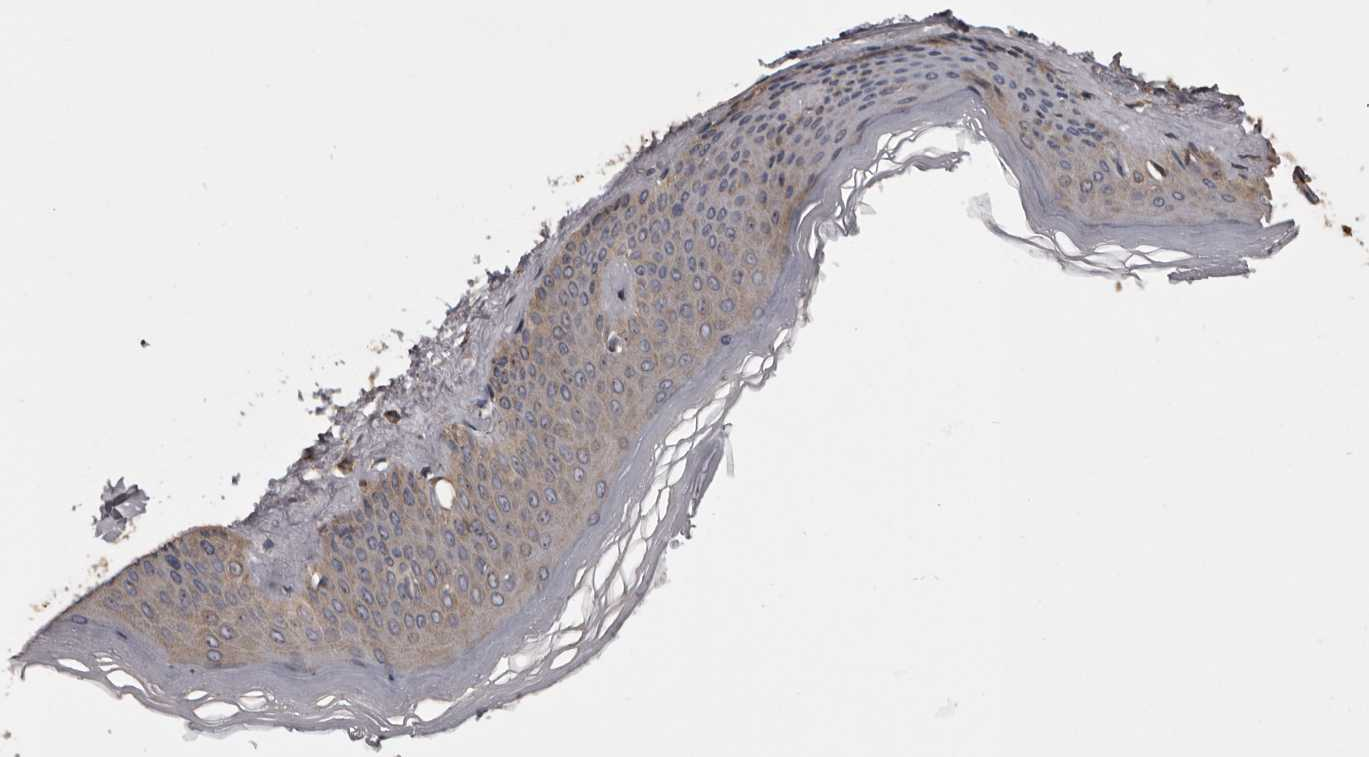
{"staining": {"intensity": "moderate", "quantity": ">75%", "location": "cytoplasmic/membranous"}, "tissue": "skin", "cell_type": "Fibroblasts", "image_type": "normal", "snomed": [{"axis": "morphology", "description": "Normal tissue, NOS"}, {"axis": "topography", "description": "Skin"}], "caption": "DAB (3,3'-diaminobenzidine) immunohistochemical staining of normal skin shows moderate cytoplasmic/membranous protein expression in about >75% of fibroblasts.", "gene": "DARS1", "patient": {"sex": "female", "age": 27}}